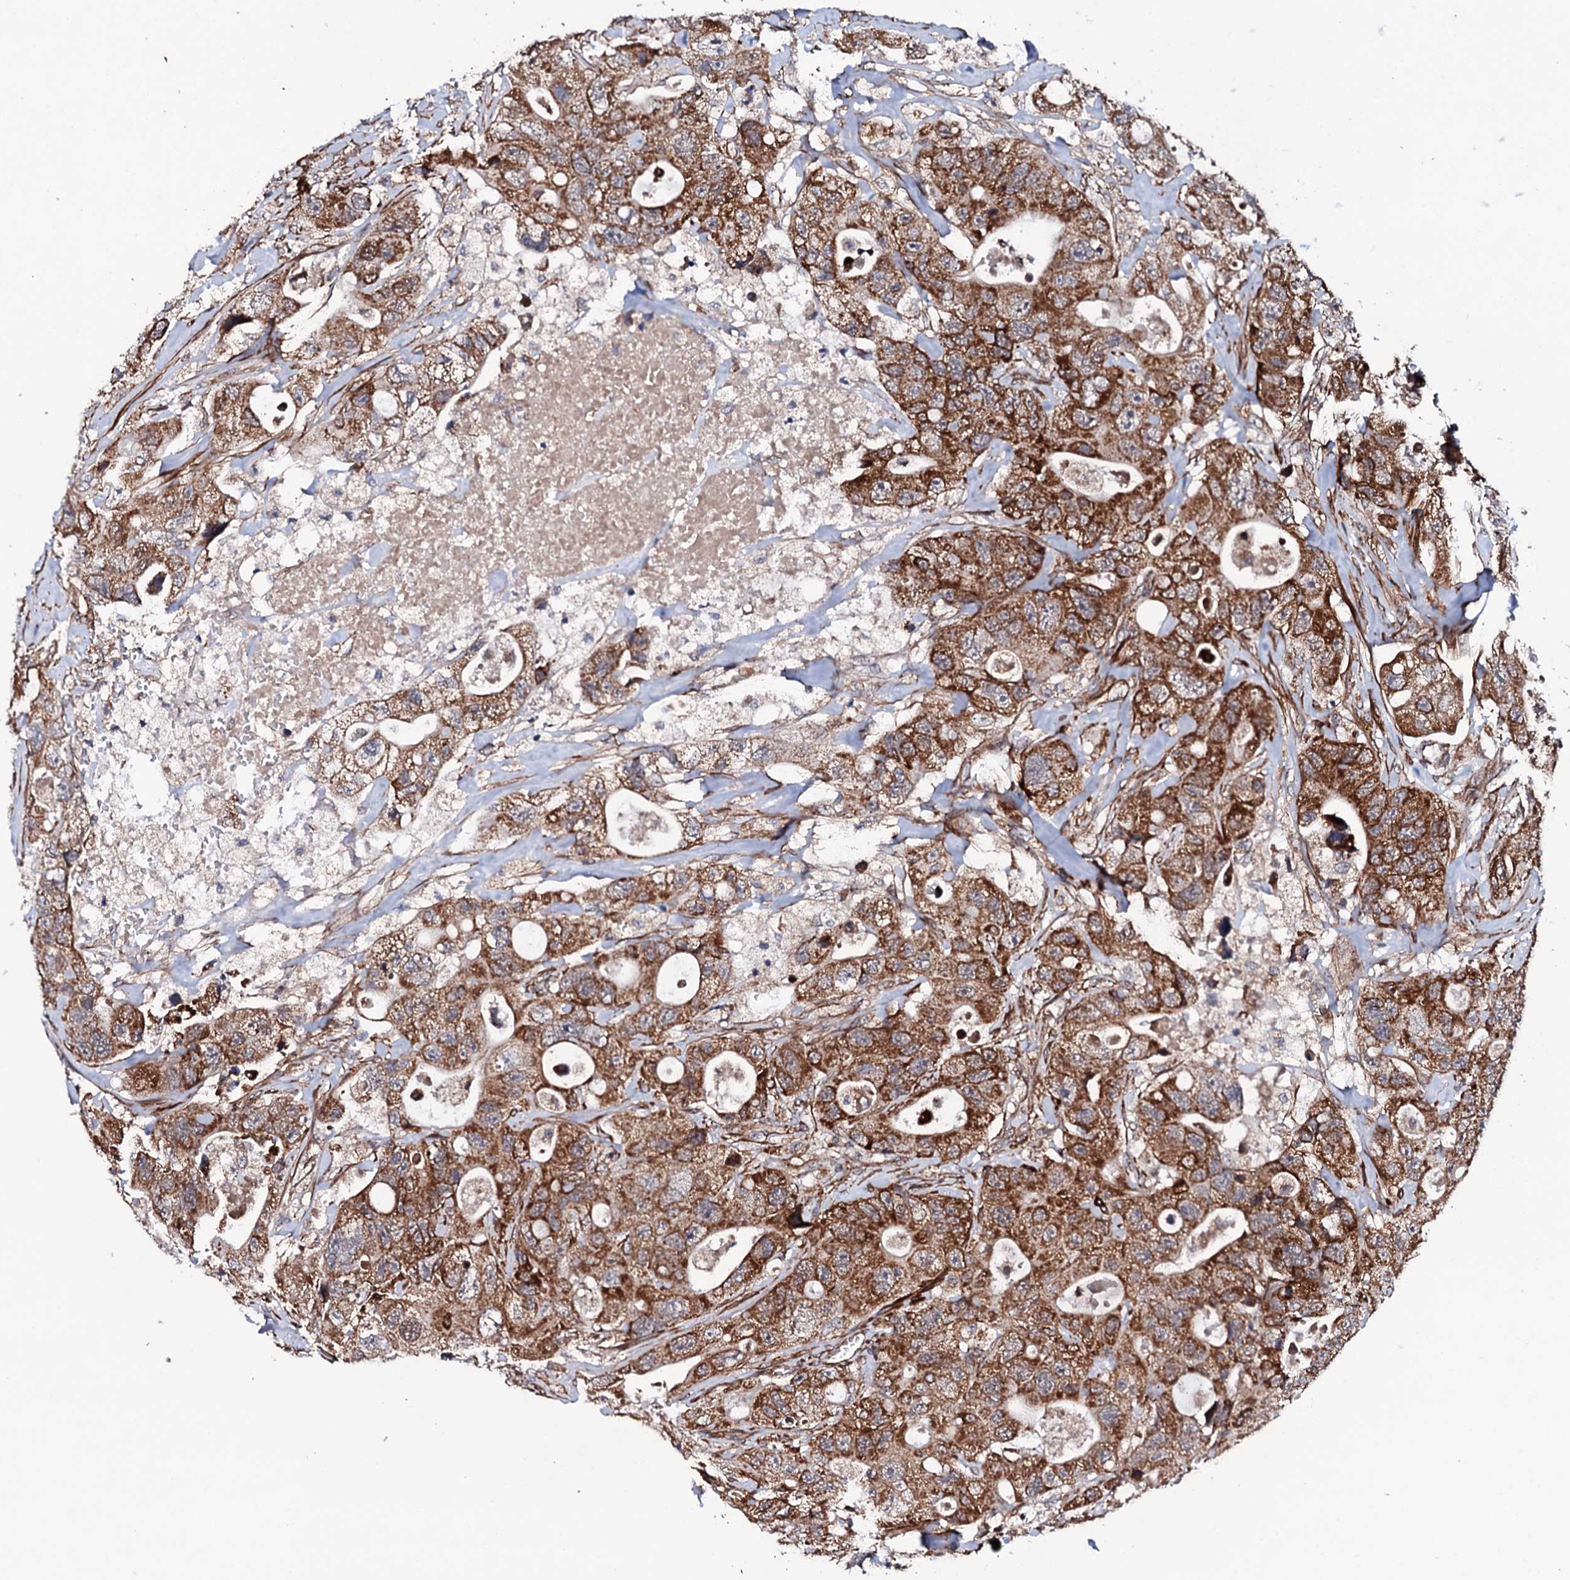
{"staining": {"intensity": "strong", "quantity": ">75%", "location": "cytoplasmic/membranous"}, "tissue": "colorectal cancer", "cell_type": "Tumor cells", "image_type": "cancer", "snomed": [{"axis": "morphology", "description": "Adenocarcinoma, NOS"}, {"axis": "topography", "description": "Colon"}], "caption": "A brown stain labels strong cytoplasmic/membranous positivity of a protein in human adenocarcinoma (colorectal) tumor cells.", "gene": "MTIF3", "patient": {"sex": "female", "age": 46}}